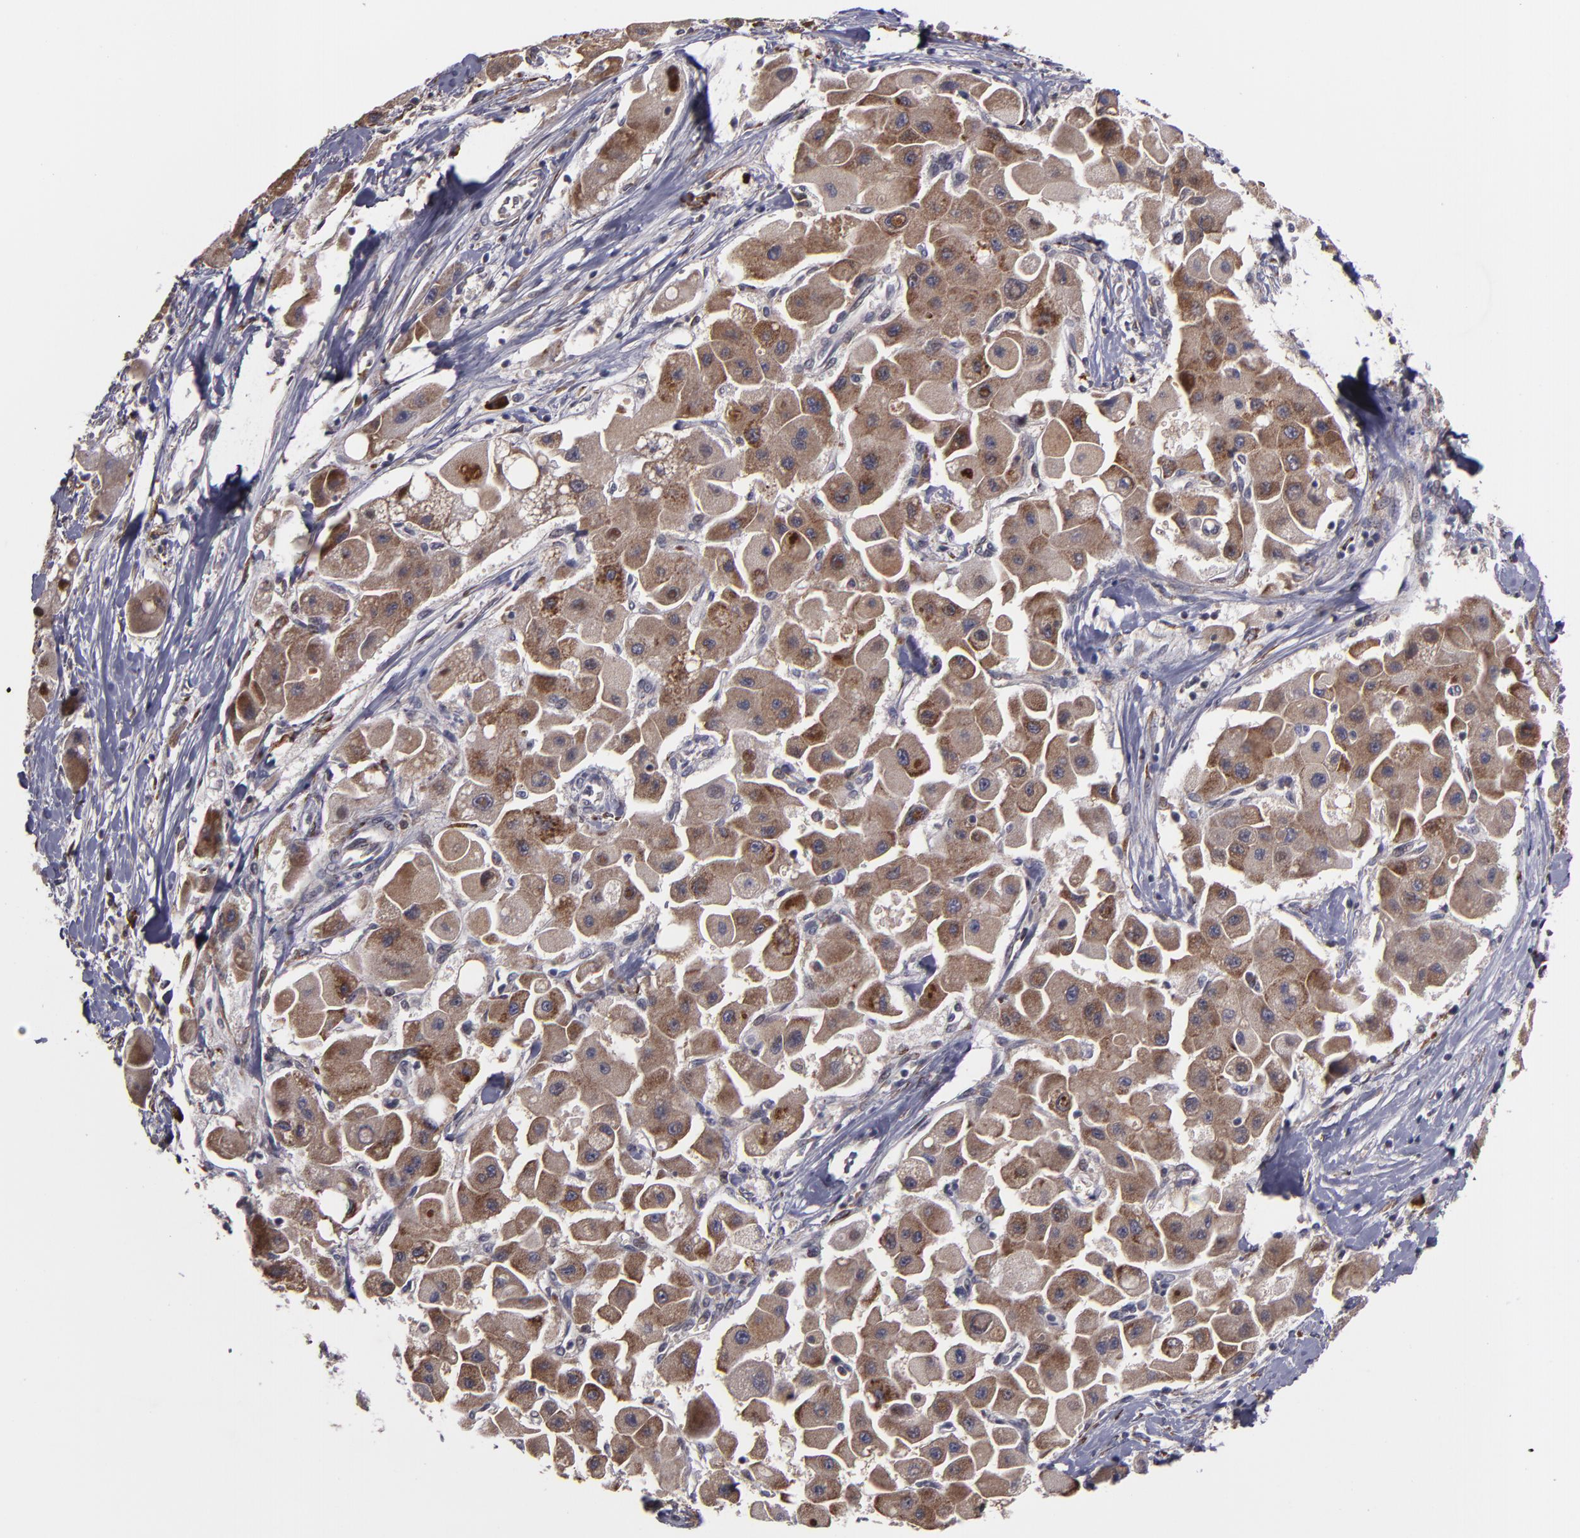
{"staining": {"intensity": "moderate", "quantity": ">75%", "location": "cytoplasmic/membranous,nuclear"}, "tissue": "liver cancer", "cell_type": "Tumor cells", "image_type": "cancer", "snomed": [{"axis": "morphology", "description": "Carcinoma, Hepatocellular, NOS"}, {"axis": "topography", "description": "Liver"}], "caption": "Protein expression by immunohistochemistry (IHC) exhibits moderate cytoplasmic/membranous and nuclear positivity in approximately >75% of tumor cells in liver cancer.", "gene": "CASP1", "patient": {"sex": "male", "age": 24}}